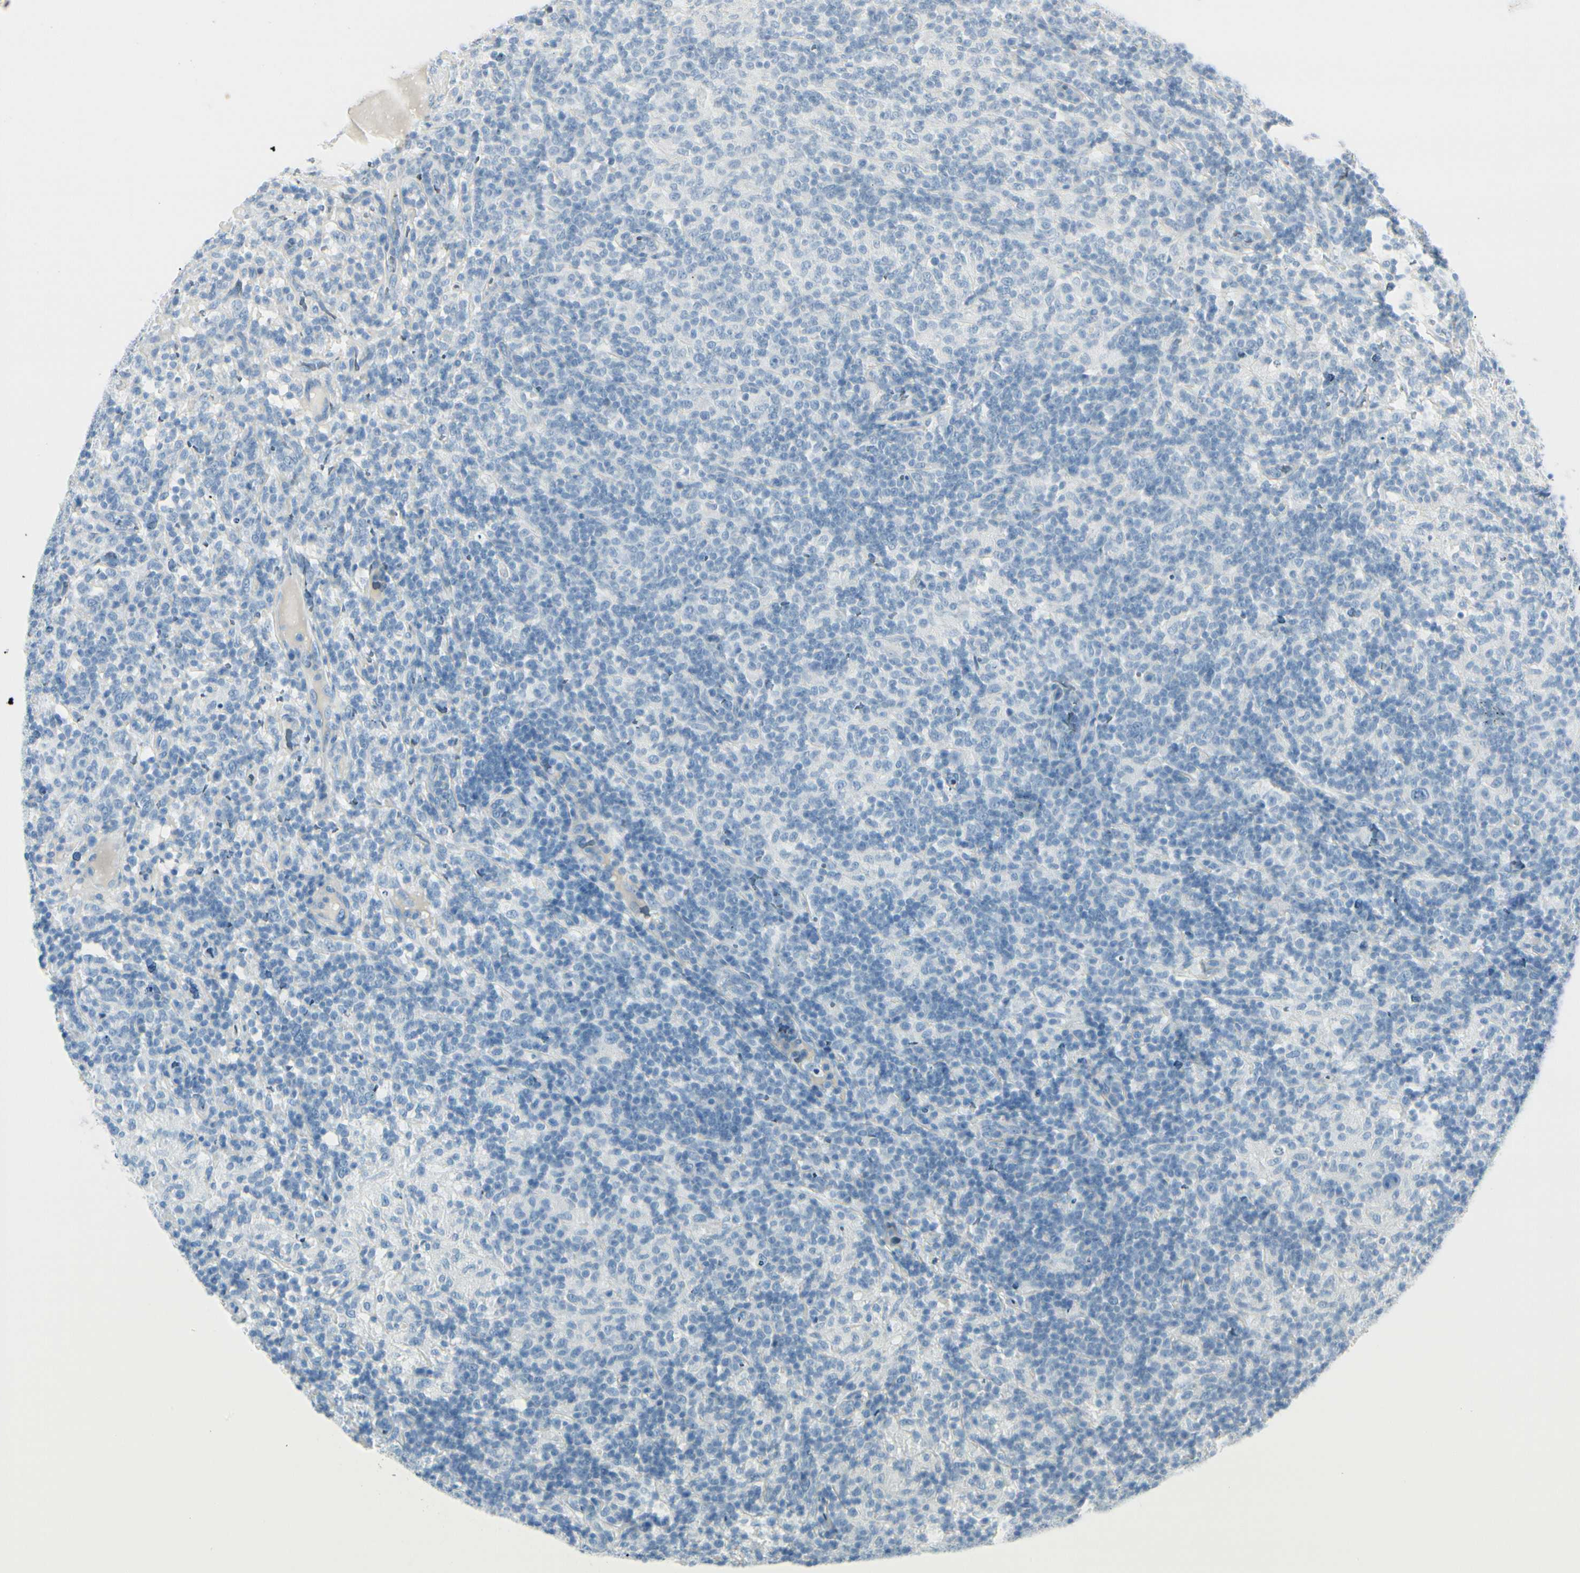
{"staining": {"intensity": "negative", "quantity": "none", "location": "none"}, "tissue": "lymphoma", "cell_type": "Tumor cells", "image_type": "cancer", "snomed": [{"axis": "morphology", "description": "Hodgkin's disease, NOS"}, {"axis": "topography", "description": "Lymph node"}], "caption": "Lymphoma was stained to show a protein in brown. There is no significant expression in tumor cells.", "gene": "CDHR5", "patient": {"sex": "male", "age": 70}}